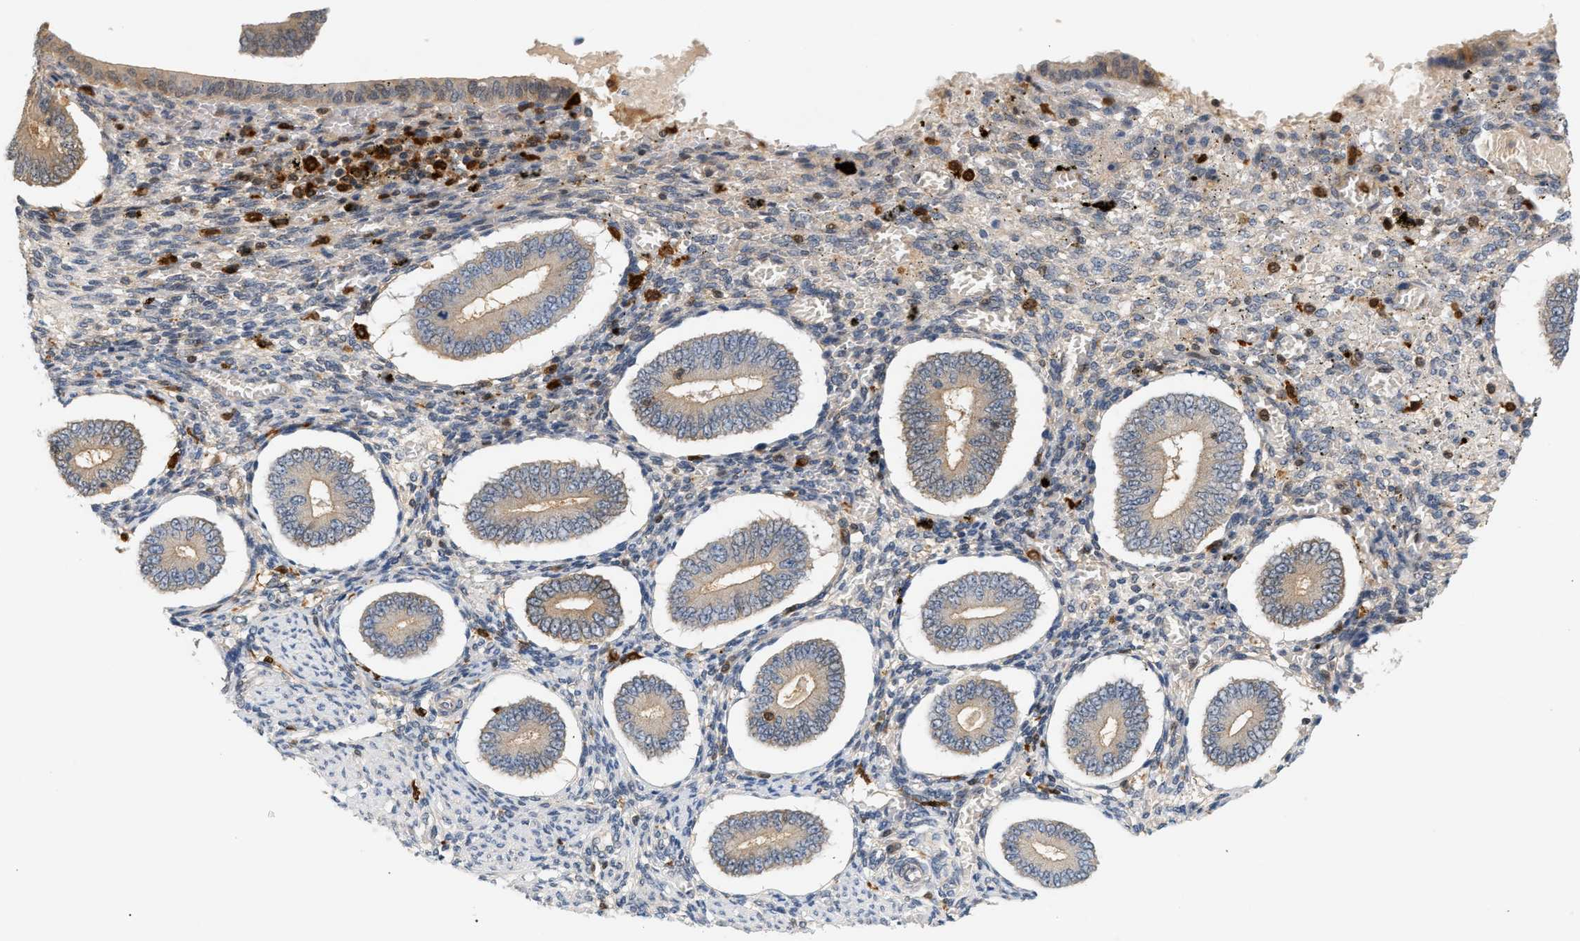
{"staining": {"intensity": "weak", "quantity": "<25%", "location": "cytoplasmic/membranous"}, "tissue": "endometrium", "cell_type": "Cells in endometrial stroma", "image_type": "normal", "snomed": [{"axis": "morphology", "description": "Normal tissue, NOS"}, {"axis": "topography", "description": "Endometrium"}], "caption": "Histopathology image shows no significant protein staining in cells in endometrial stroma of normal endometrium.", "gene": "PYCARD", "patient": {"sex": "female", "age": 42}}